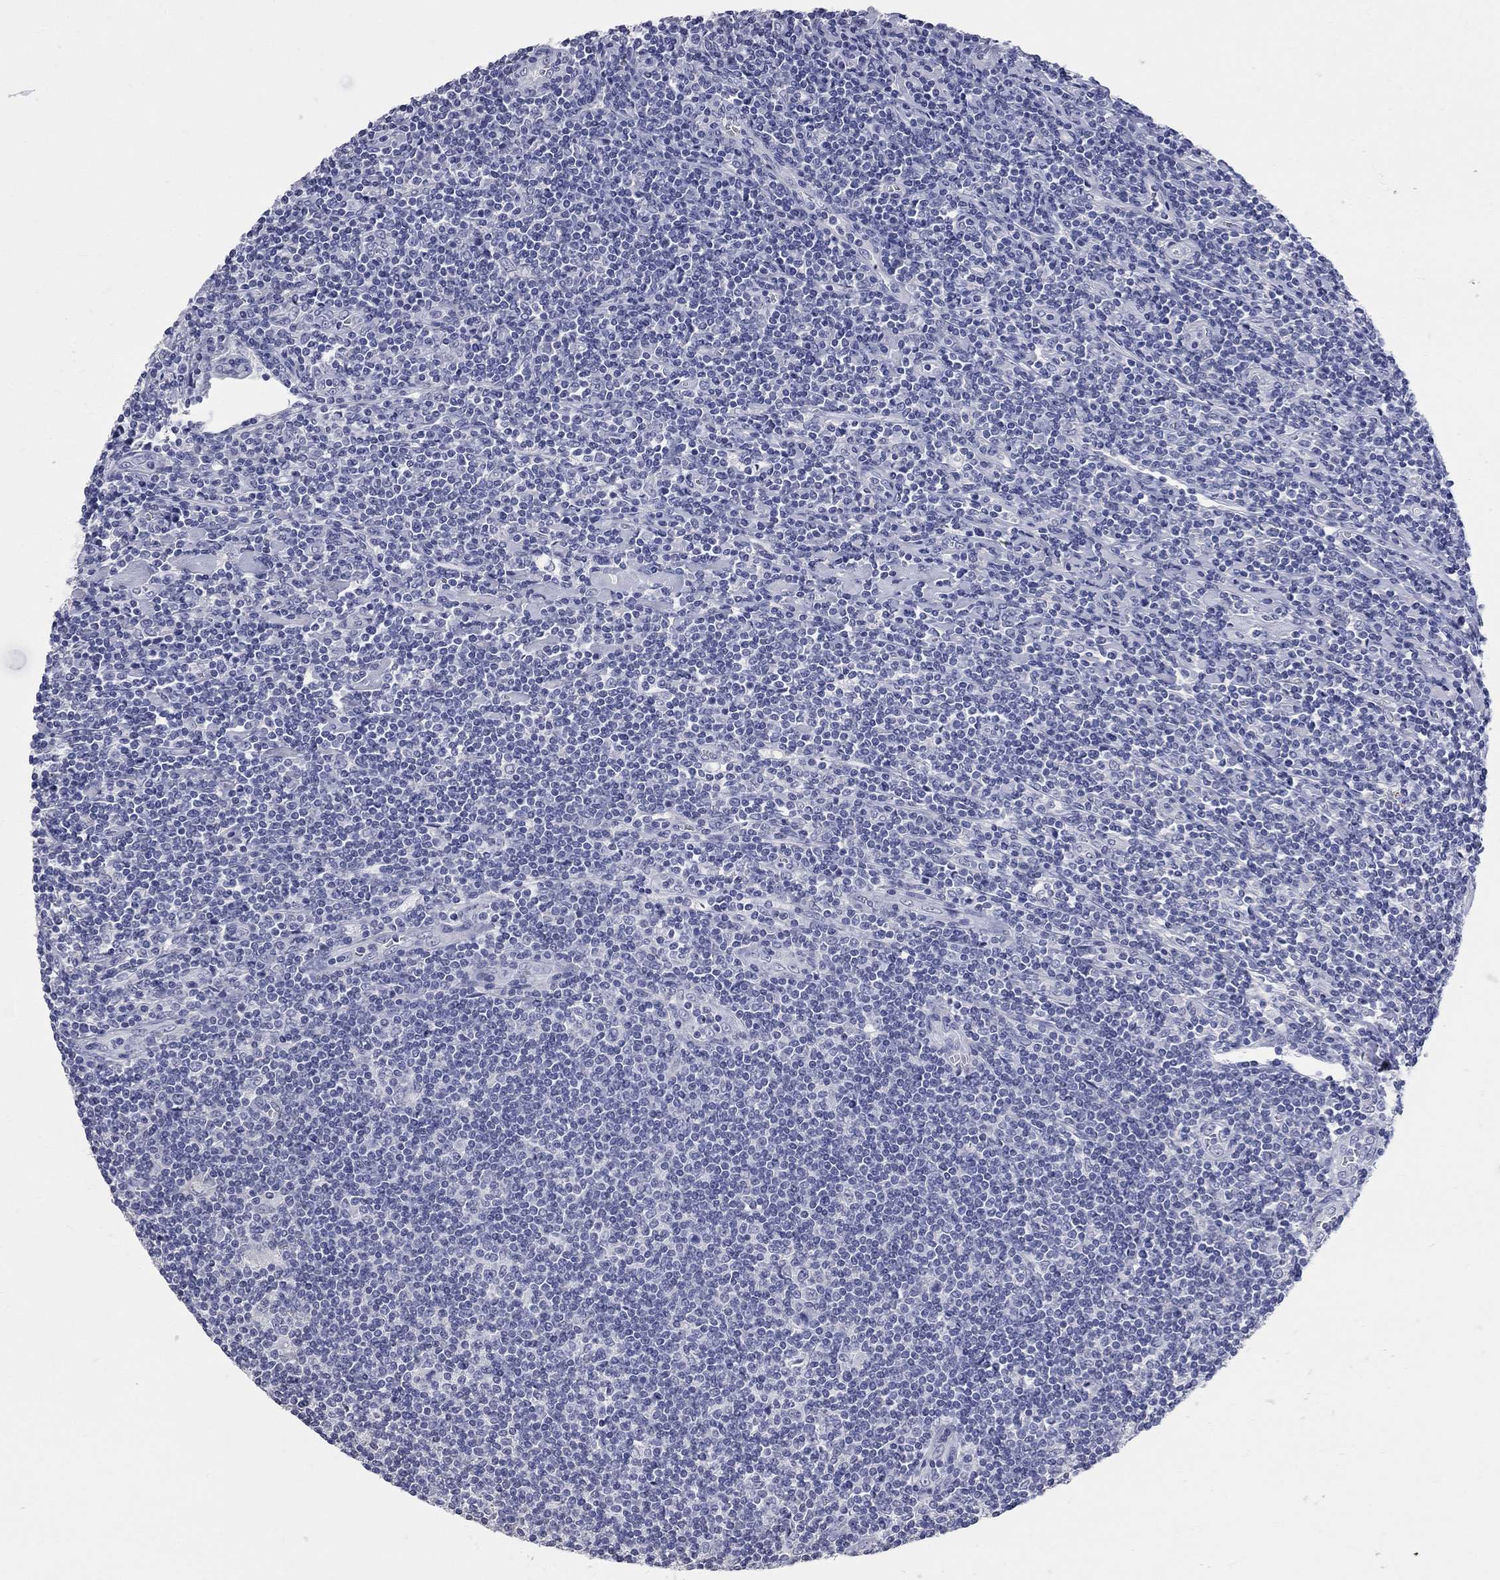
{"staining": {"intensity": "negative", "quantity": "none", "location": "none"}, "tissue": "lymphoma", "cell_type": "Tumor cells", "image_type": "cancer", "snomed": [{"axis": "morphology", "description": "Hodgkin's disease, NOS"}, {"axis": "topography", "description": "Lymph node"}], "caption": "IHC image of neoplastic tissue: Hodgkin's disease stained with DAB (3,3'-diaminobenzidine) shows no significant protein positivity in tumor cells.", "gene": "FAM221B", "patient": {"sex": "male", "age": 40}}